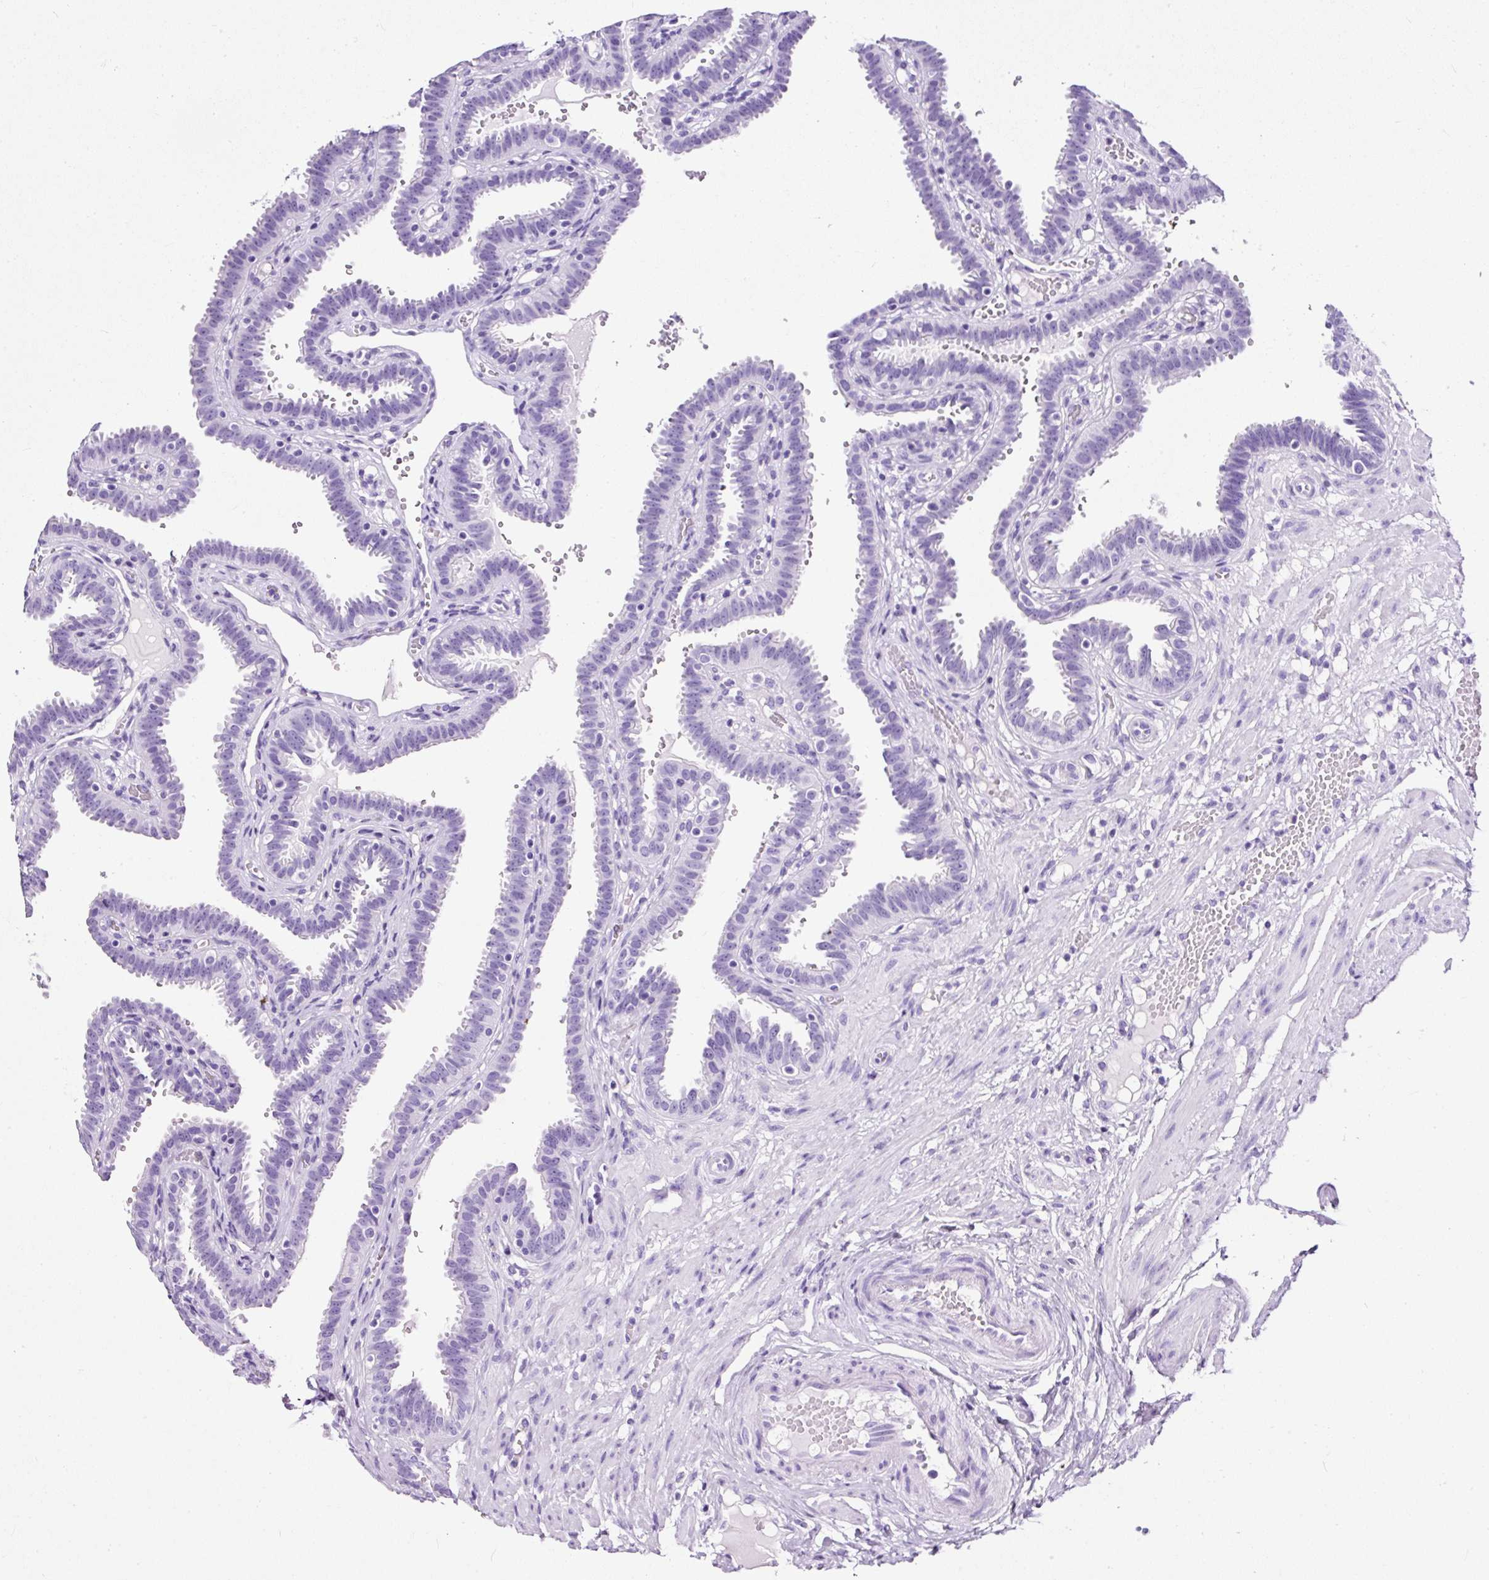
{"staining": {"intensity": "negative", "quantity": "none", "location": "none"}, "tissue": "fallopian tube", "cell_type": "Glandular cells", "image_type": "normal", "snomed": [{"axis": "morphology", "description": "Normal tissue, NOS"}, {"axis": "topography", "description": "Fallopian tube"}], "caption": "Glandular cells show no significant protein expression in normal fallopian tube. Nuclei are stained in blue.", "gene": "NTS", "patient": {"sex": "female", "age": 37}}